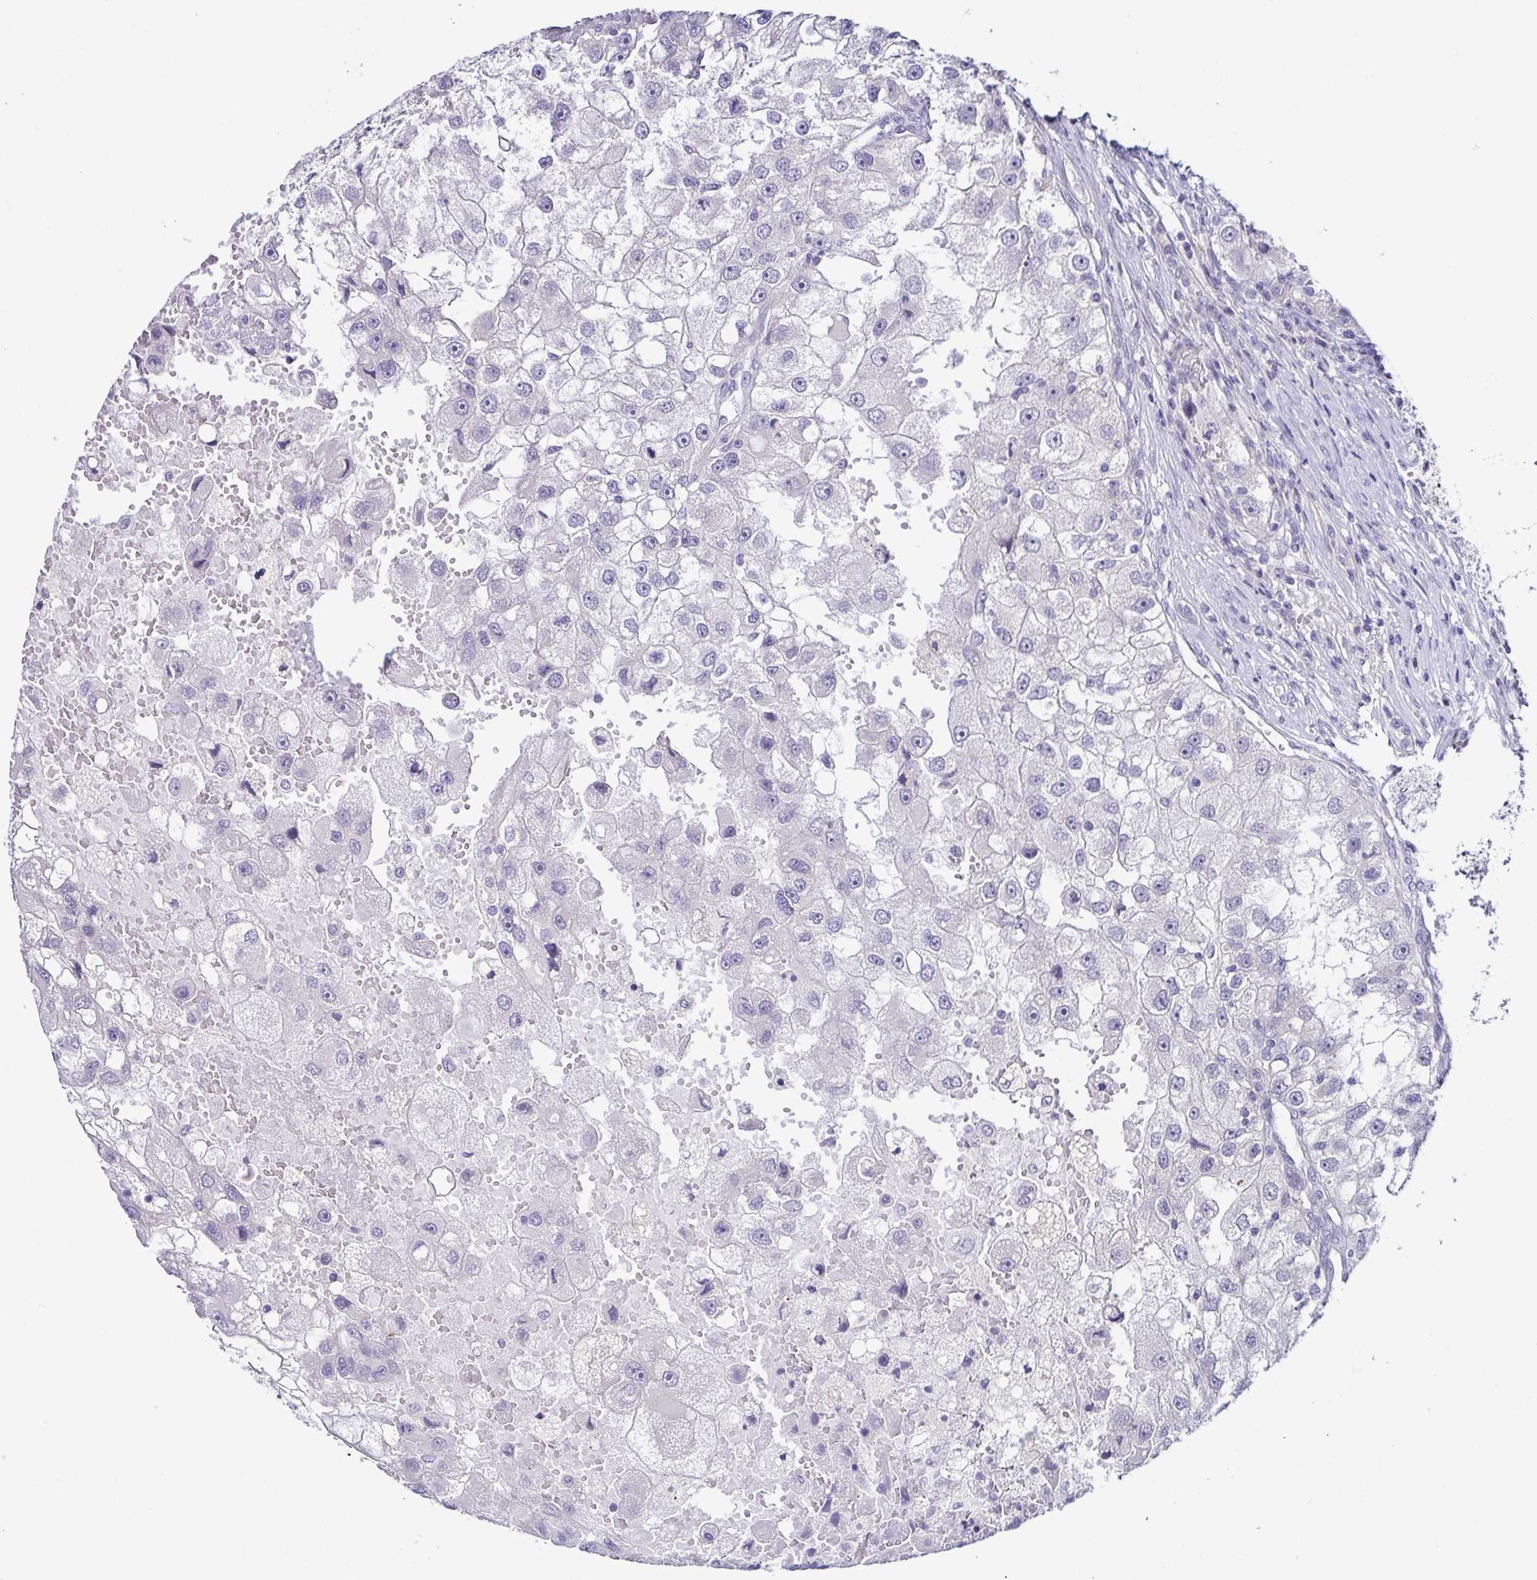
{"staining": {"intensity": "negative", "quantity": "none", "location": "none"}, "tissue": "renal cancer", "cell_type": "Tumor cells", "image_type": "cancer", "snomed": [{"axis": "morphology", "description": "Adenocarcinoma, NOS"}, {"axis": "topography", "description": "Kidney"}], "caption": "The micrograph displays no staining of tumor cells in renal cancer (adenocarcinoma). Nuclei are stained in blue.", "gene": "TERT", "patient": {"sex": "male", "age": 63}}